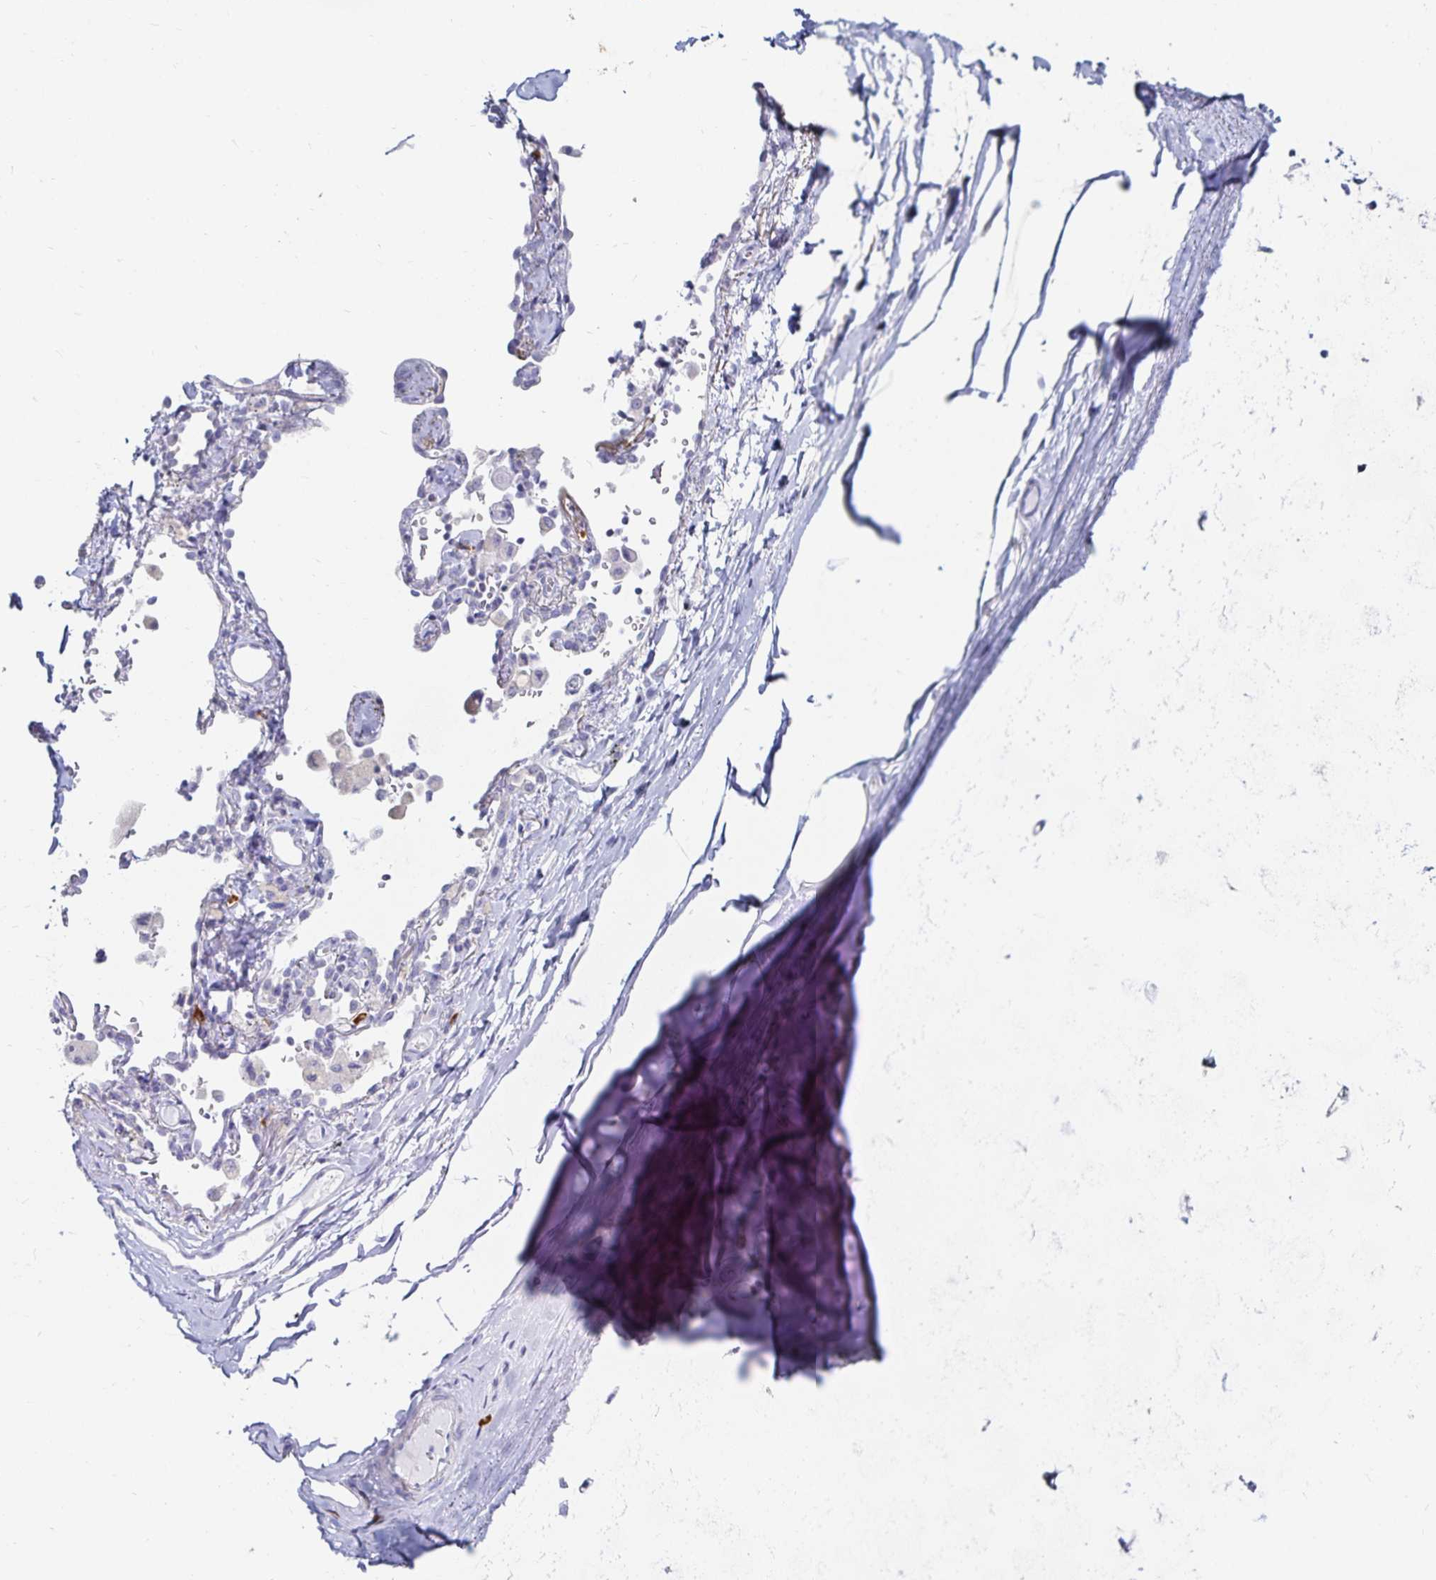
{"staining": {"intensity": "negative", "quantity": "none", "location": "none"}, "tissue": "adipose tissue", "cell_type": "Adipocytes", "image_type": "normal", "snomed": [{"axis": "morphology", "description": "Normal tissue, NOS"}, {"axis": "topography", "description": "Cartilage tissue"}, {"axis": "topography", "description": "Bronchus"}], "caption": "An immunohistochemistry (IHC) histopathology image of unremarkable adipose tissue is shown. There is no staining in adipocytes of adipose tissue. (Stains: DAB (3,3'-diaminobenzidine) IHC with hematoxylin counter stain, Microscopy: brightfield microscopy at high magnification).", "gene": "TNIP1", "patient": {"sex": "male", "age": 64}}